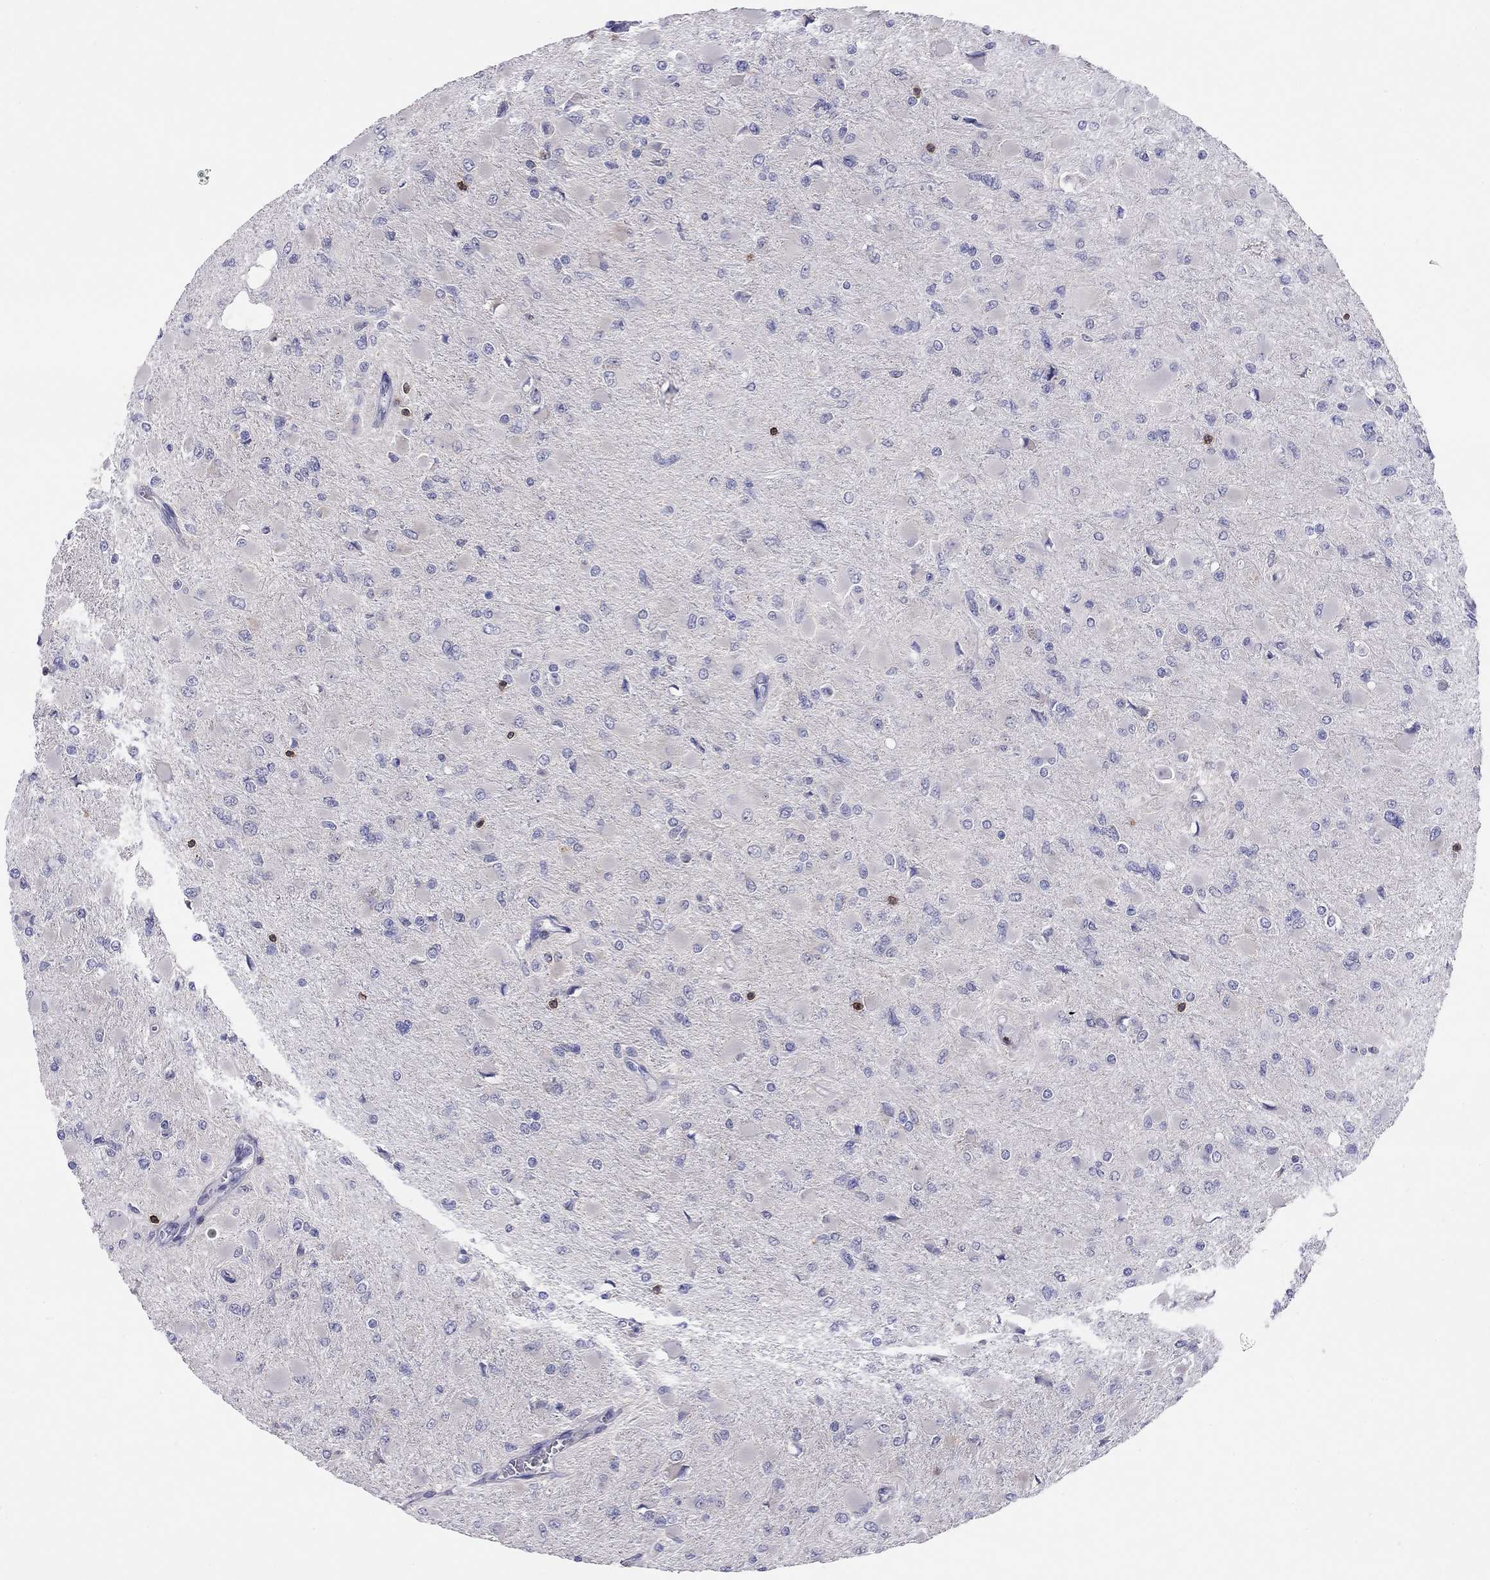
{"staining": {"intensity": "negative", "quantity": "none", "location": "none"}, "tissue": "glioma", "cell_type": "Tumor cells", "image_type": "cancer", "snomed": [{"axis": "morphology", "description": "Glioma, malignant, High grade"}, {"axis": "topography", "description": "Cerebral cortex"}], "caption": "The photomicrograph demonstrates no staining of tumor cells in high-grade glioma (malignant).", "gene": "CITED1", "patient": {"sex": "female", "age": 36}}